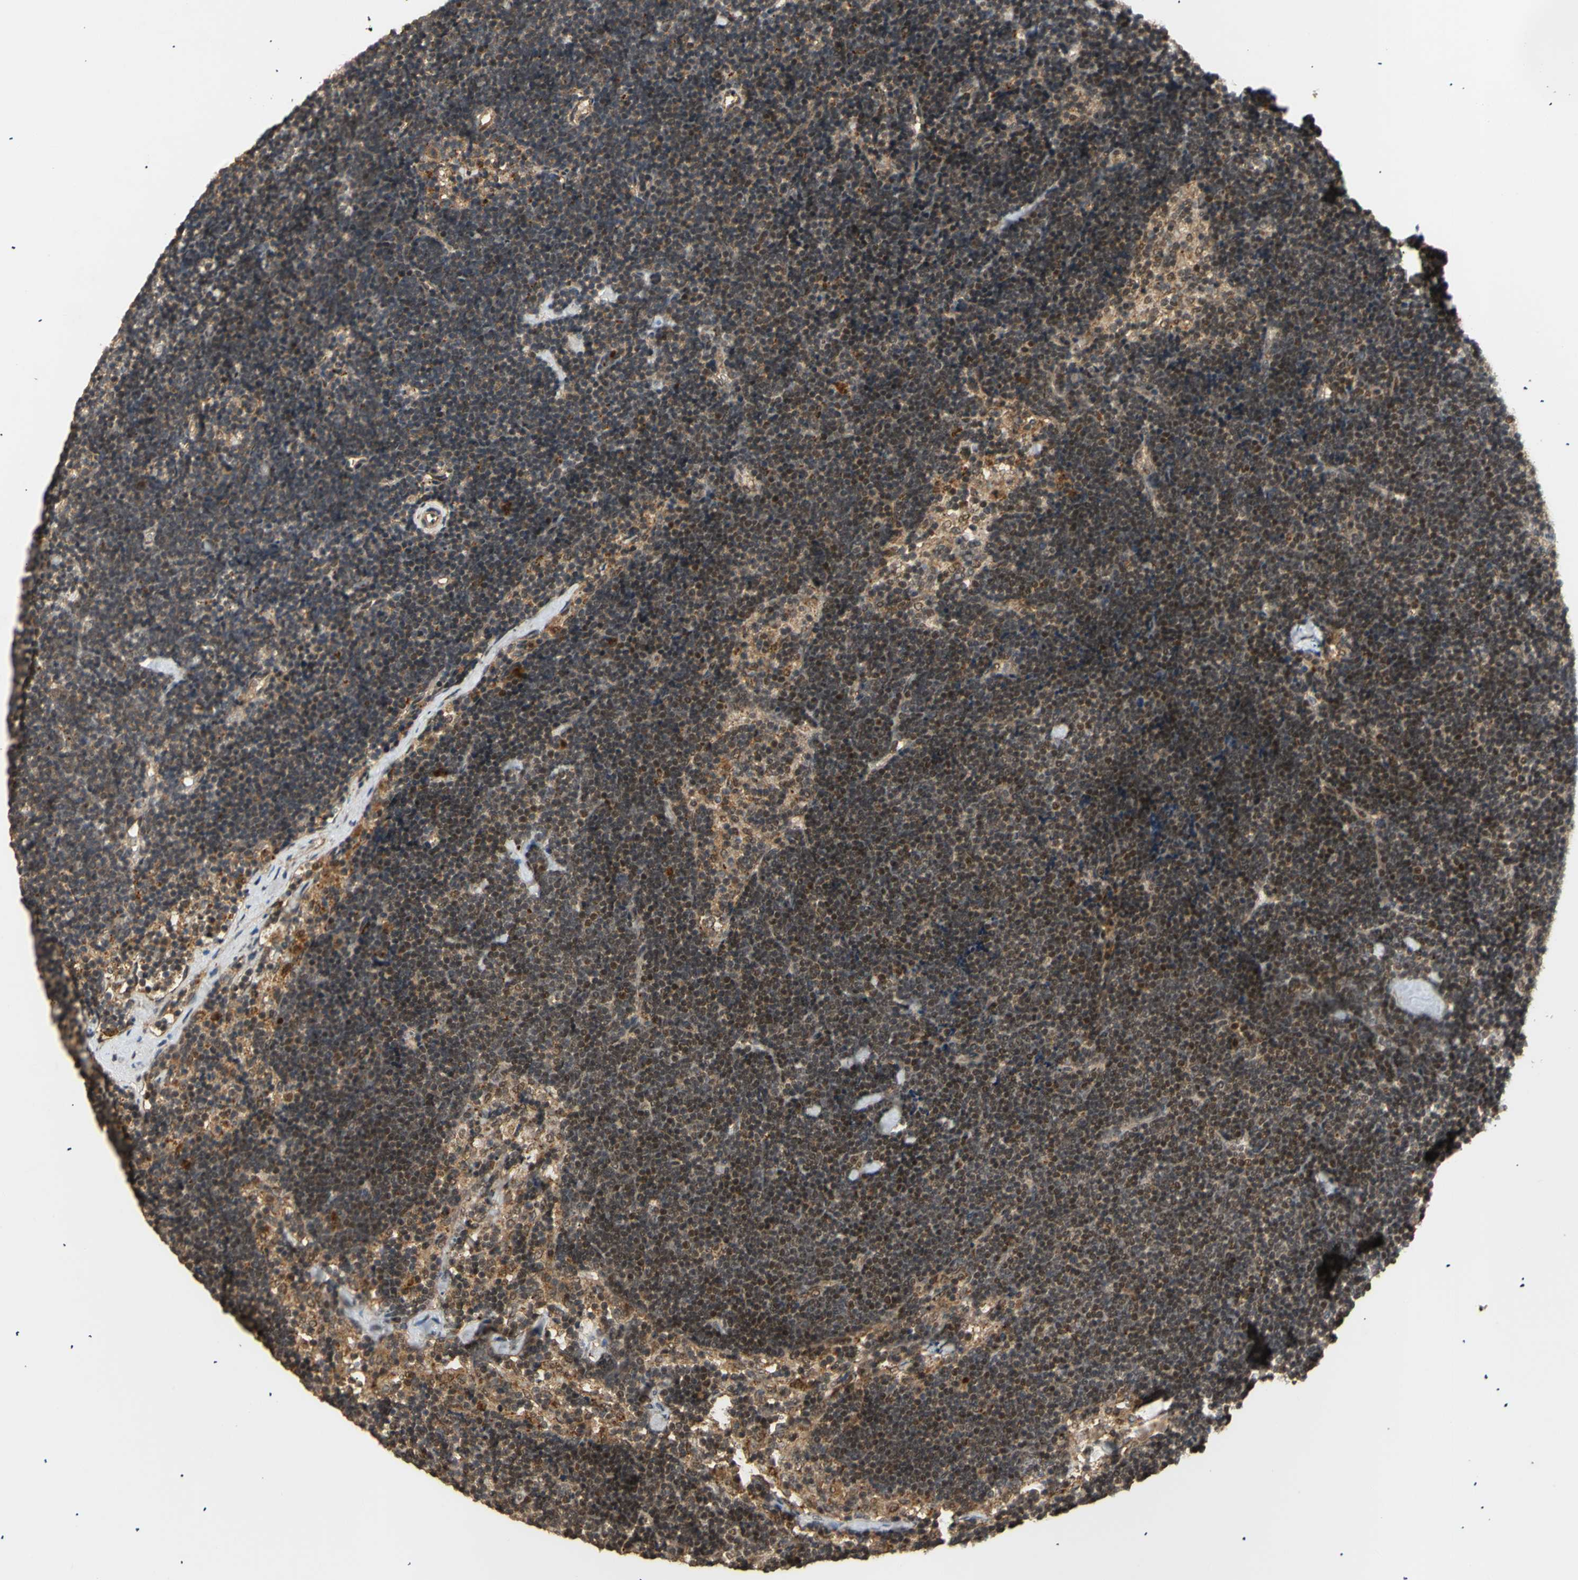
{"staining": {"intensity": "weak", "quantity": ">75%", "location": "nuclear"}, "tissue": "lymph node", "cell_type": "Germinal center cells", "image_type": "normal", "snomed": [{"axis": "morphology", "description": "Normal tissue, NOS"}, {"axis": "topography", "description": "Lymph node"}], "caption": "A low amount of weak nuclear expression is appreciated in about >75% of germinal center cells in normal lymph node.", "gene": "GTF2E2", "patient": {"sex": "male", "age": 63}}